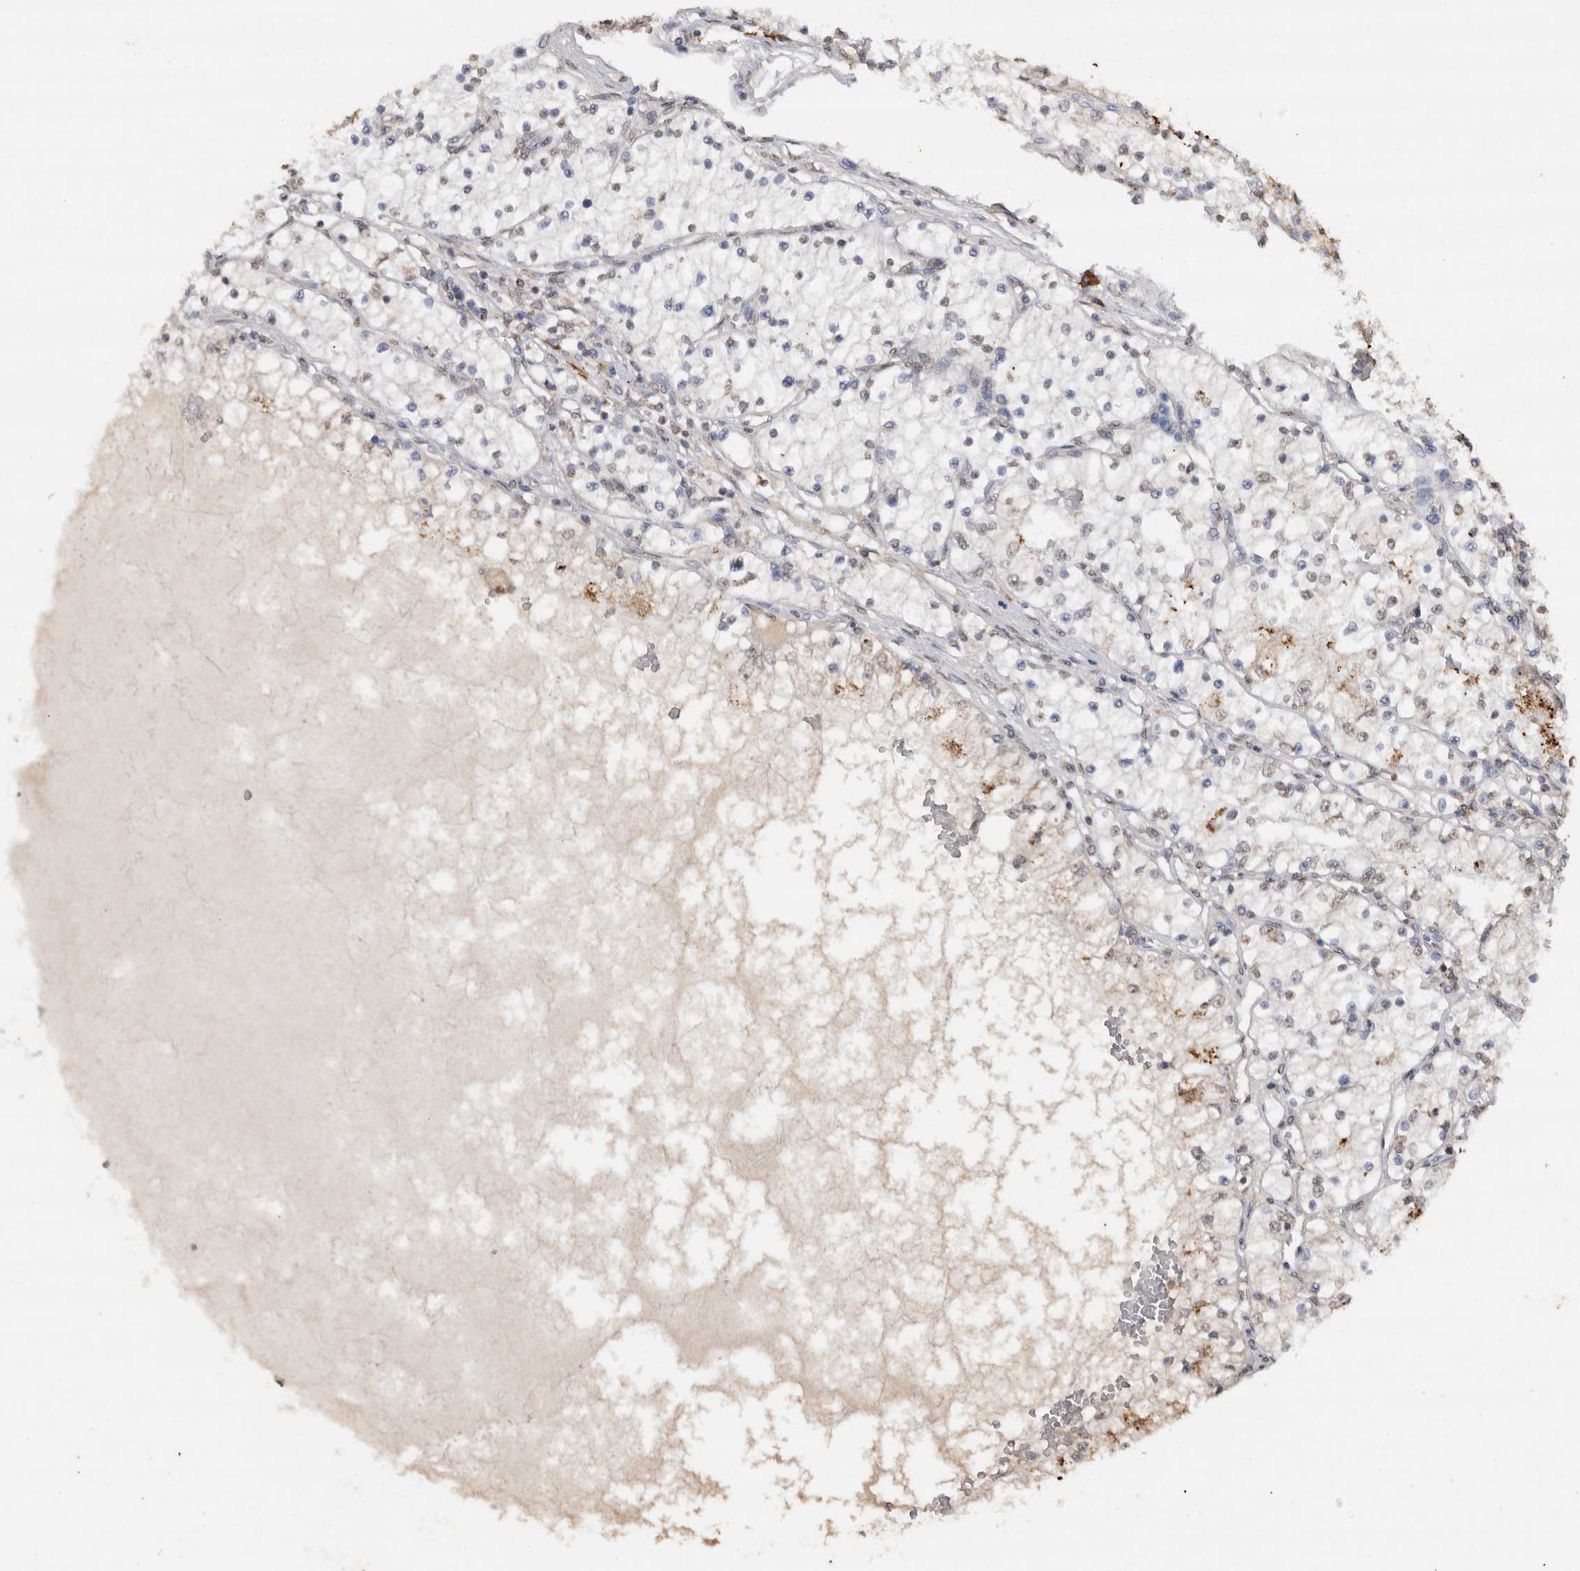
{"staining": {"intensity": "negative", "quantity": "none", "location": "none"}, "tissue": "renal cancer", "cell_type": "Tumor cells", "image_type": "cancer", "snomed": [{"axis": "morphology", "description": "Adenocarcinoma, NOS"}, {"axis": "topography", "description": "Kidney"}], "caption": "Human renal cancer stained for a protein using immunohistochemistry reveals no expression in tumor cells.", "gene": "CRELD2", "patient": {"sex": "male", "age": 68}}